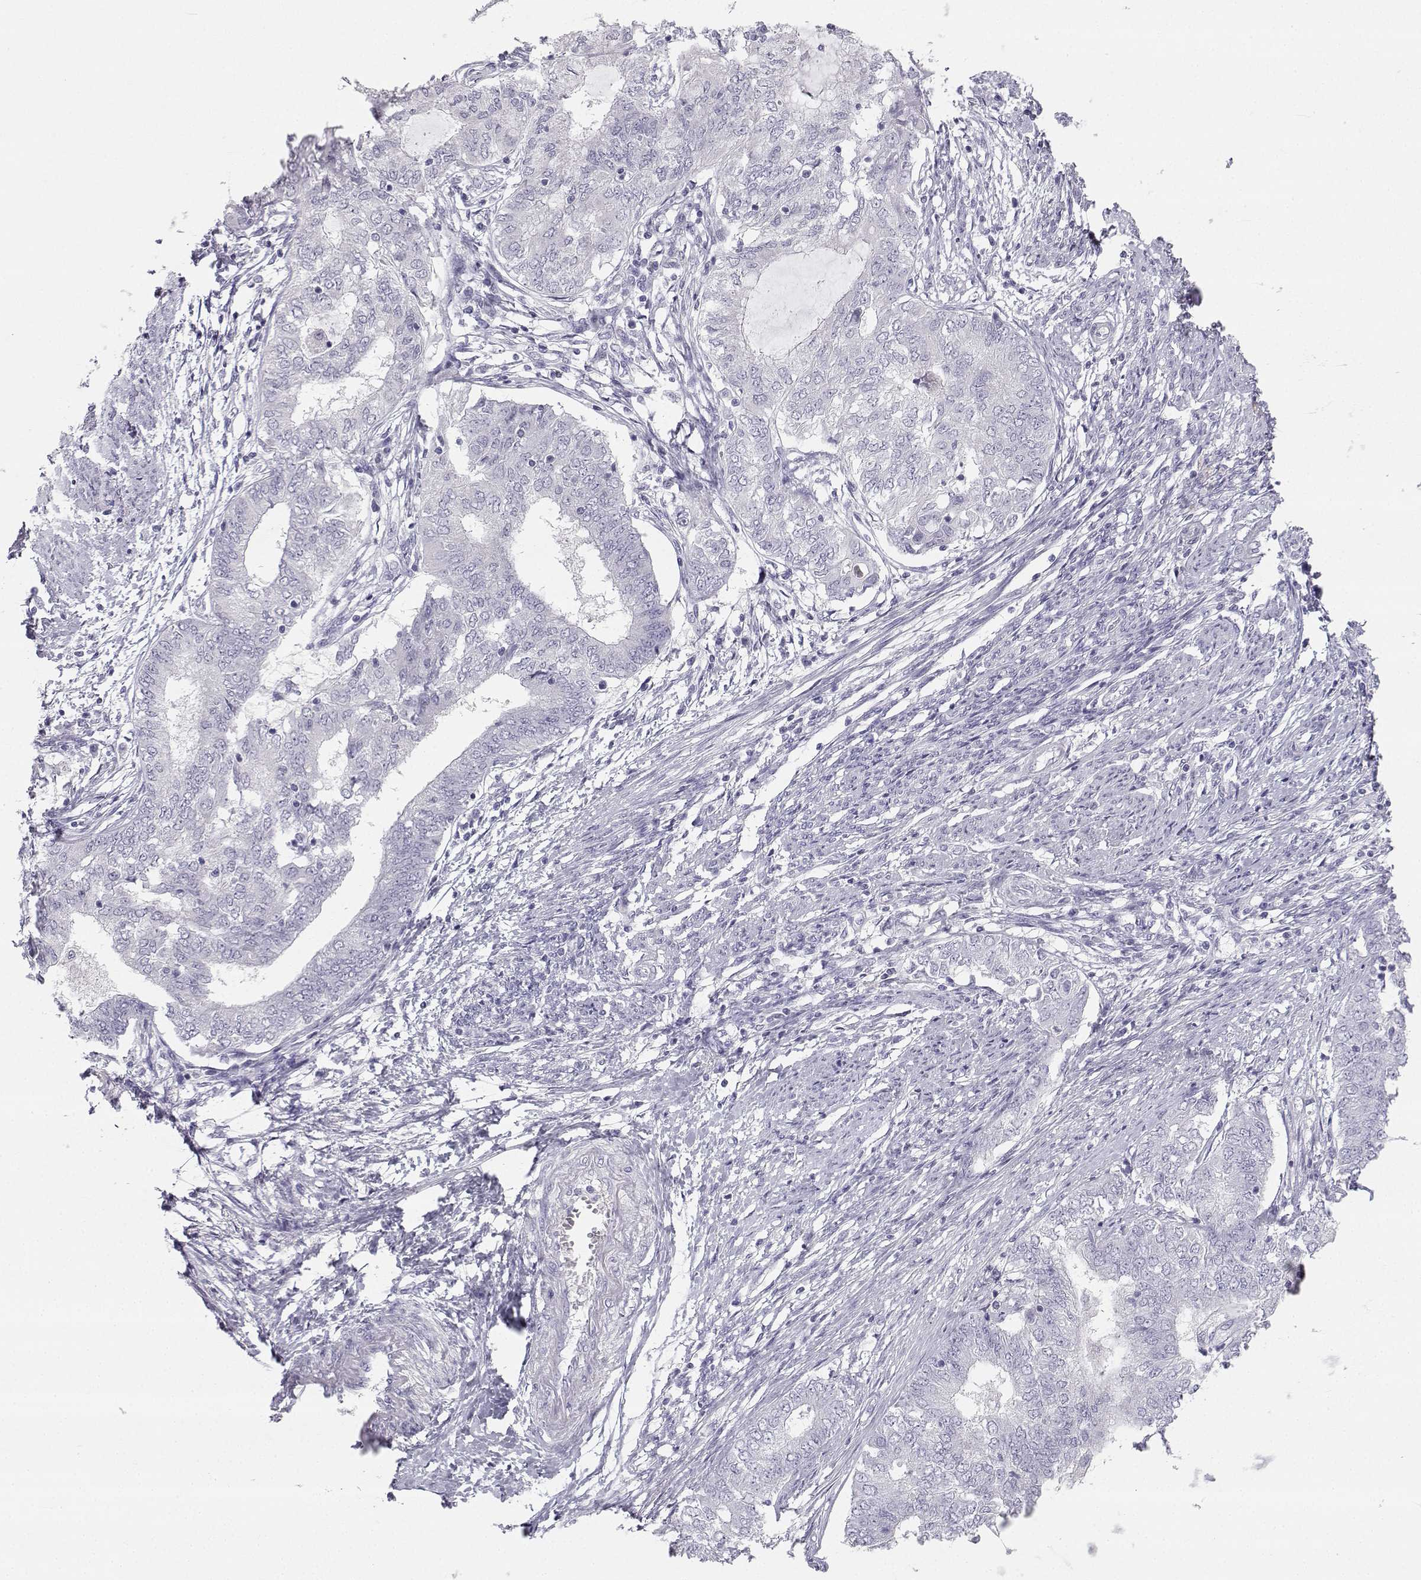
{"staining": {"intensity": "negative", "quantity": "none", "location": "none"}, "tissue": "endometrial cancer", "cell_type": "Tumor cells", "image_type": "cancer", "snomed": [{"axis": "morphology", "description": "Adenocarcinoma, NOS"}, {"axis": "topography", "description": "Endometrium"}], "caption": "Tumor cells are negative for protein expression in human adenocarcinoma (endometrial). The staining is performed using DAB (3,3'-diaminobenzidine) brown chromogen with nuclei counter-stained in using hematoxylin.", "gene": "SYCE1", "patient": {"sex": "female", "age": 62}}